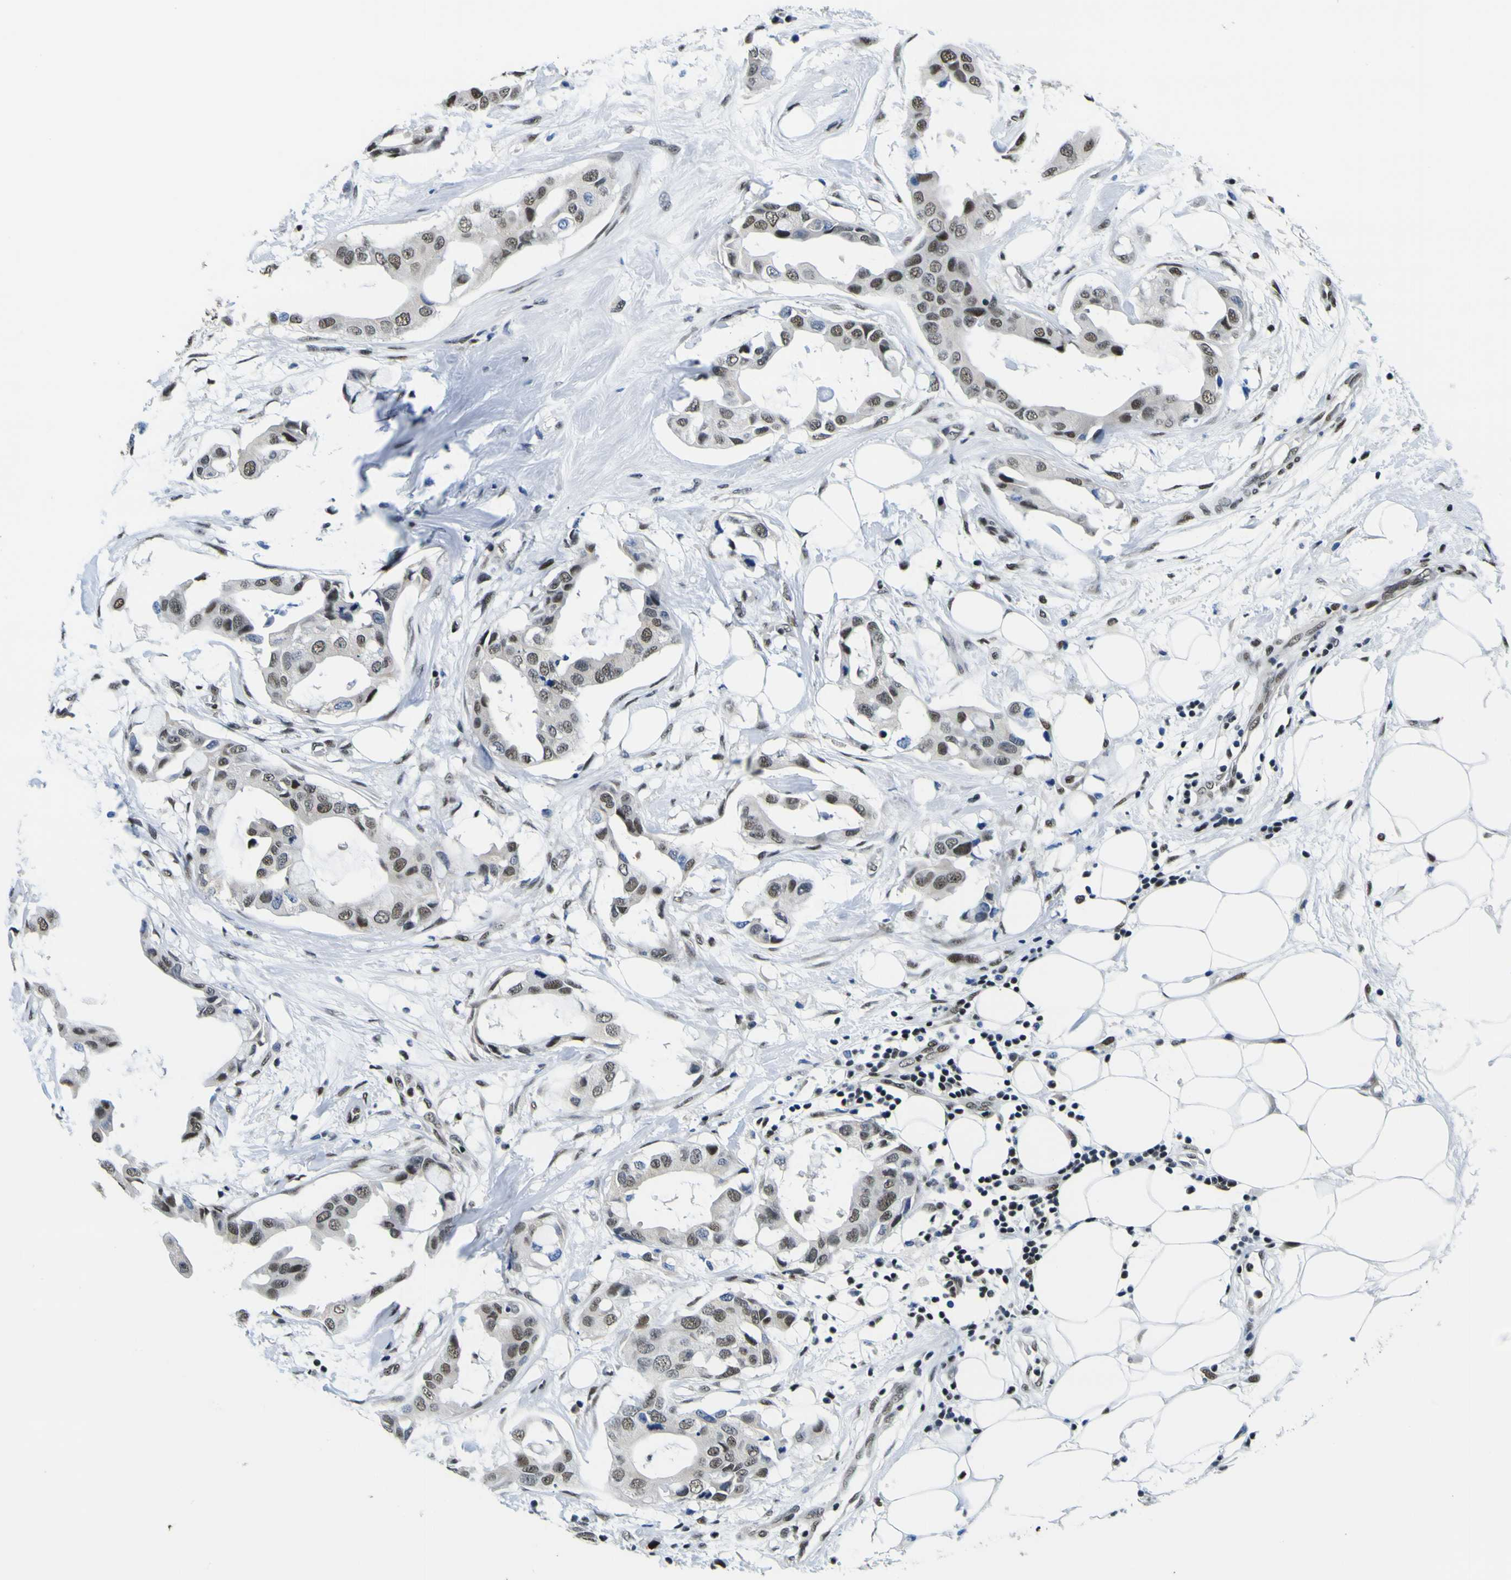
{"staining": {"intensity": "moderate", "quantity": ">75%", "location": "nuclear"}, "tissue": "breast cancer", "cell_type": "Tumor cells", "image_type": "cancer", "snomed": [{"axis": "morphology", "description": "Duct carcinoma"}, {"axis": "topography", "description": "Breast"}], "caption": "The photomicrograph reveals staining of infiltrating ductal carcinoma (breast), revealing moderate nuclear protein positivity (brown color) within tumor cells. The protein of interest is shown in brown color, while the nuclei are stained blue.", "gene": "SP1", "patient": {"sex": "female", "age": 40}}